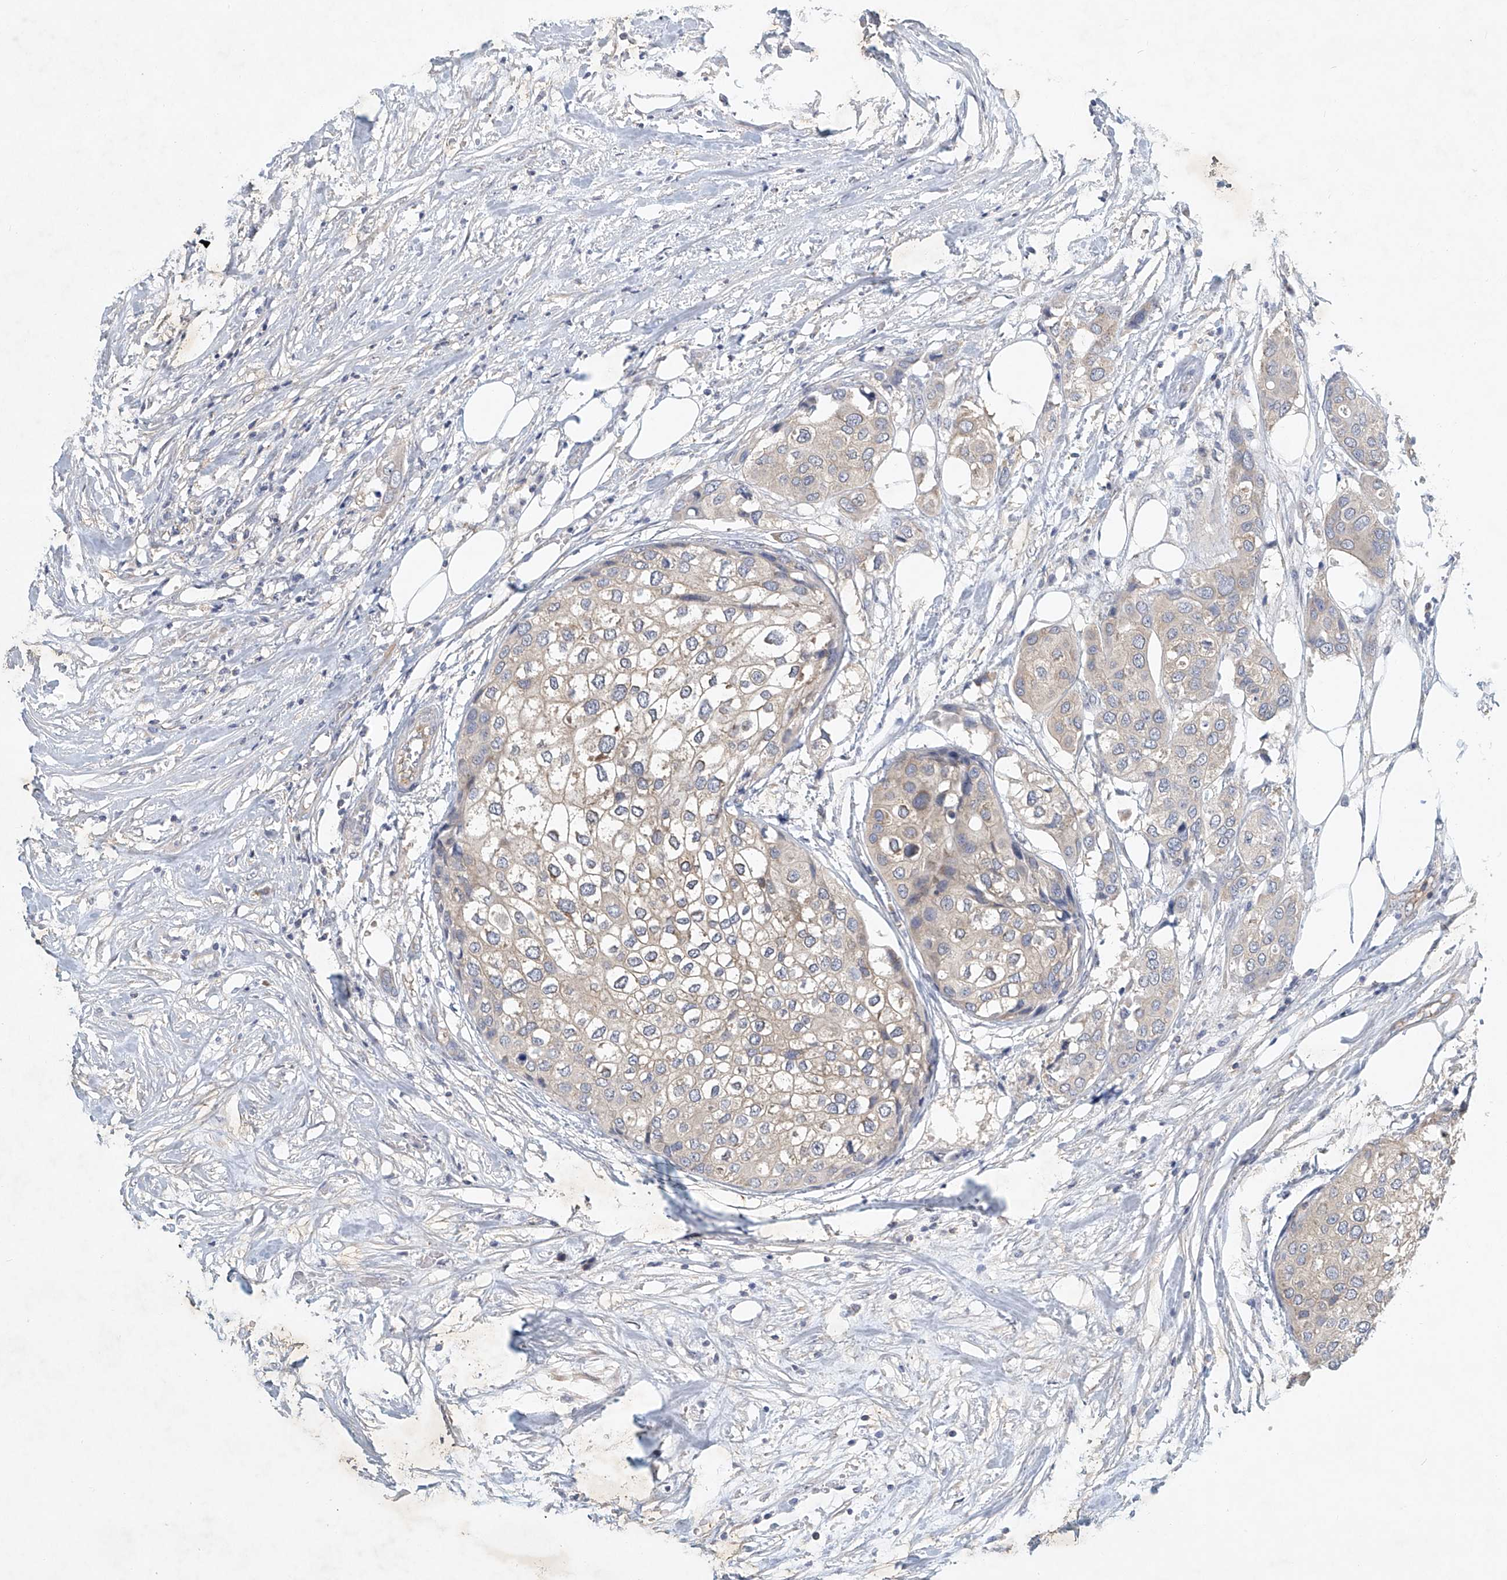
{"staining": {"intensity": "weak", "quantity": ">75%", "location": "cytoplasmic/membranous"}, "tissue": "urothelial cancer", "cell_type": "Tumor cells", "image_type": "cancer", "snomed": [{"axis": "morphology", "description": "Urothelial carcinoma, High grade"}, {"axis": "topography", "description": "Urinary bladder"}], "caption": "Human urothelial carcinoma (high-grade) stained with a brown dye reveals weak cytoplasmic/membranous positive positivity in about >75% of tumor cells.", "gene": "CARMIL1", "patient": {"sex": "male", "age": 64}}